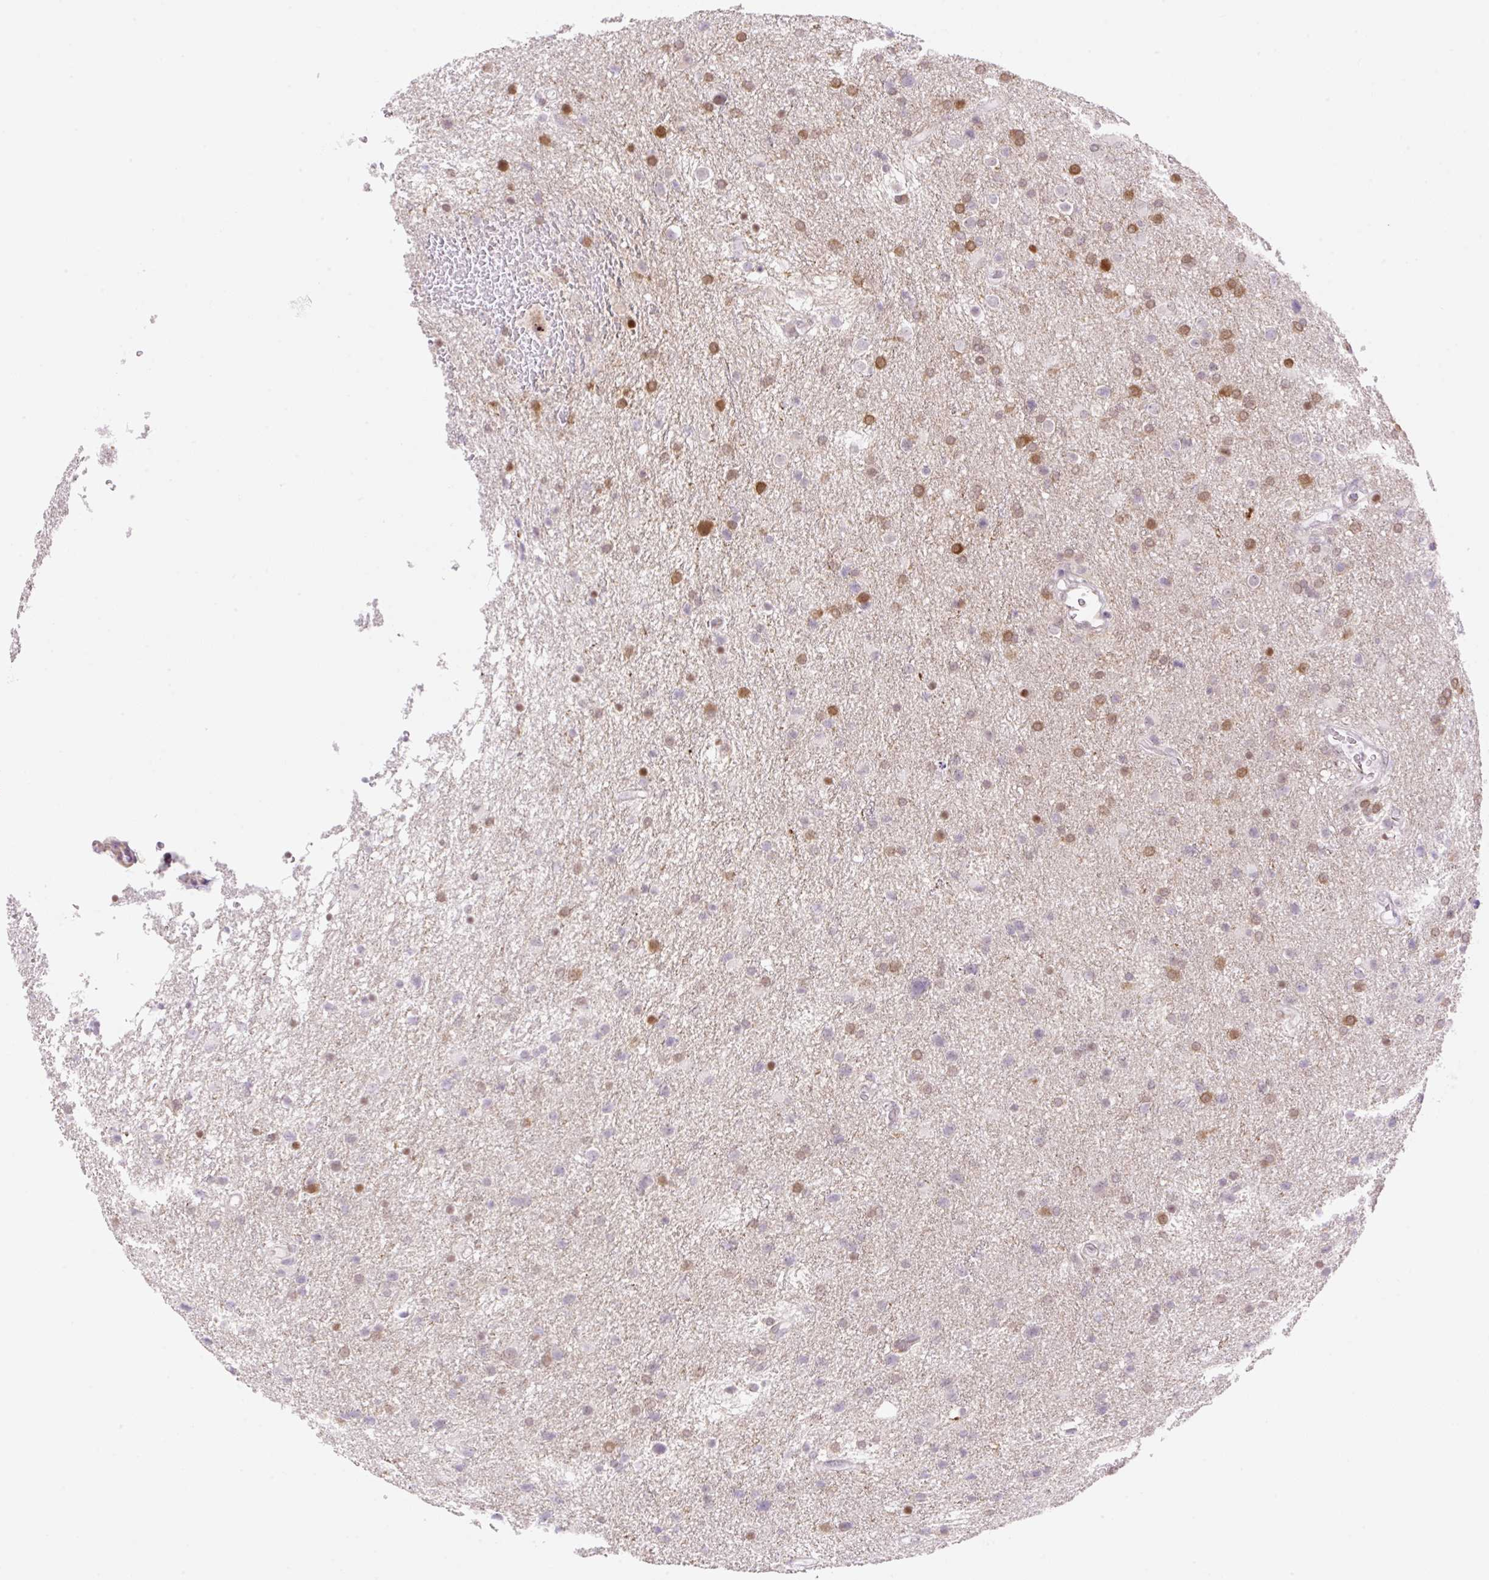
{"staining": {"intensity": "moderate", "quantity": "<25%", "location": "nuclear"}, "tissue": "glioma", "cell_type": "Tumor cells", "image_type": "cancer", "snomed": [{"axis": "morphology", "description": "Glioma, malignant, Low grade"}, {"axis": "topography", "description": "Brain"}], "caption": "There is low levels of moderate nuclear expression in tumor cells of malignant glioma (low-grade), as demonstrated by immunohistochemical staining (brown color).", "gene": "ZFP41", "patient": {"sex": "female", "age": 32}}